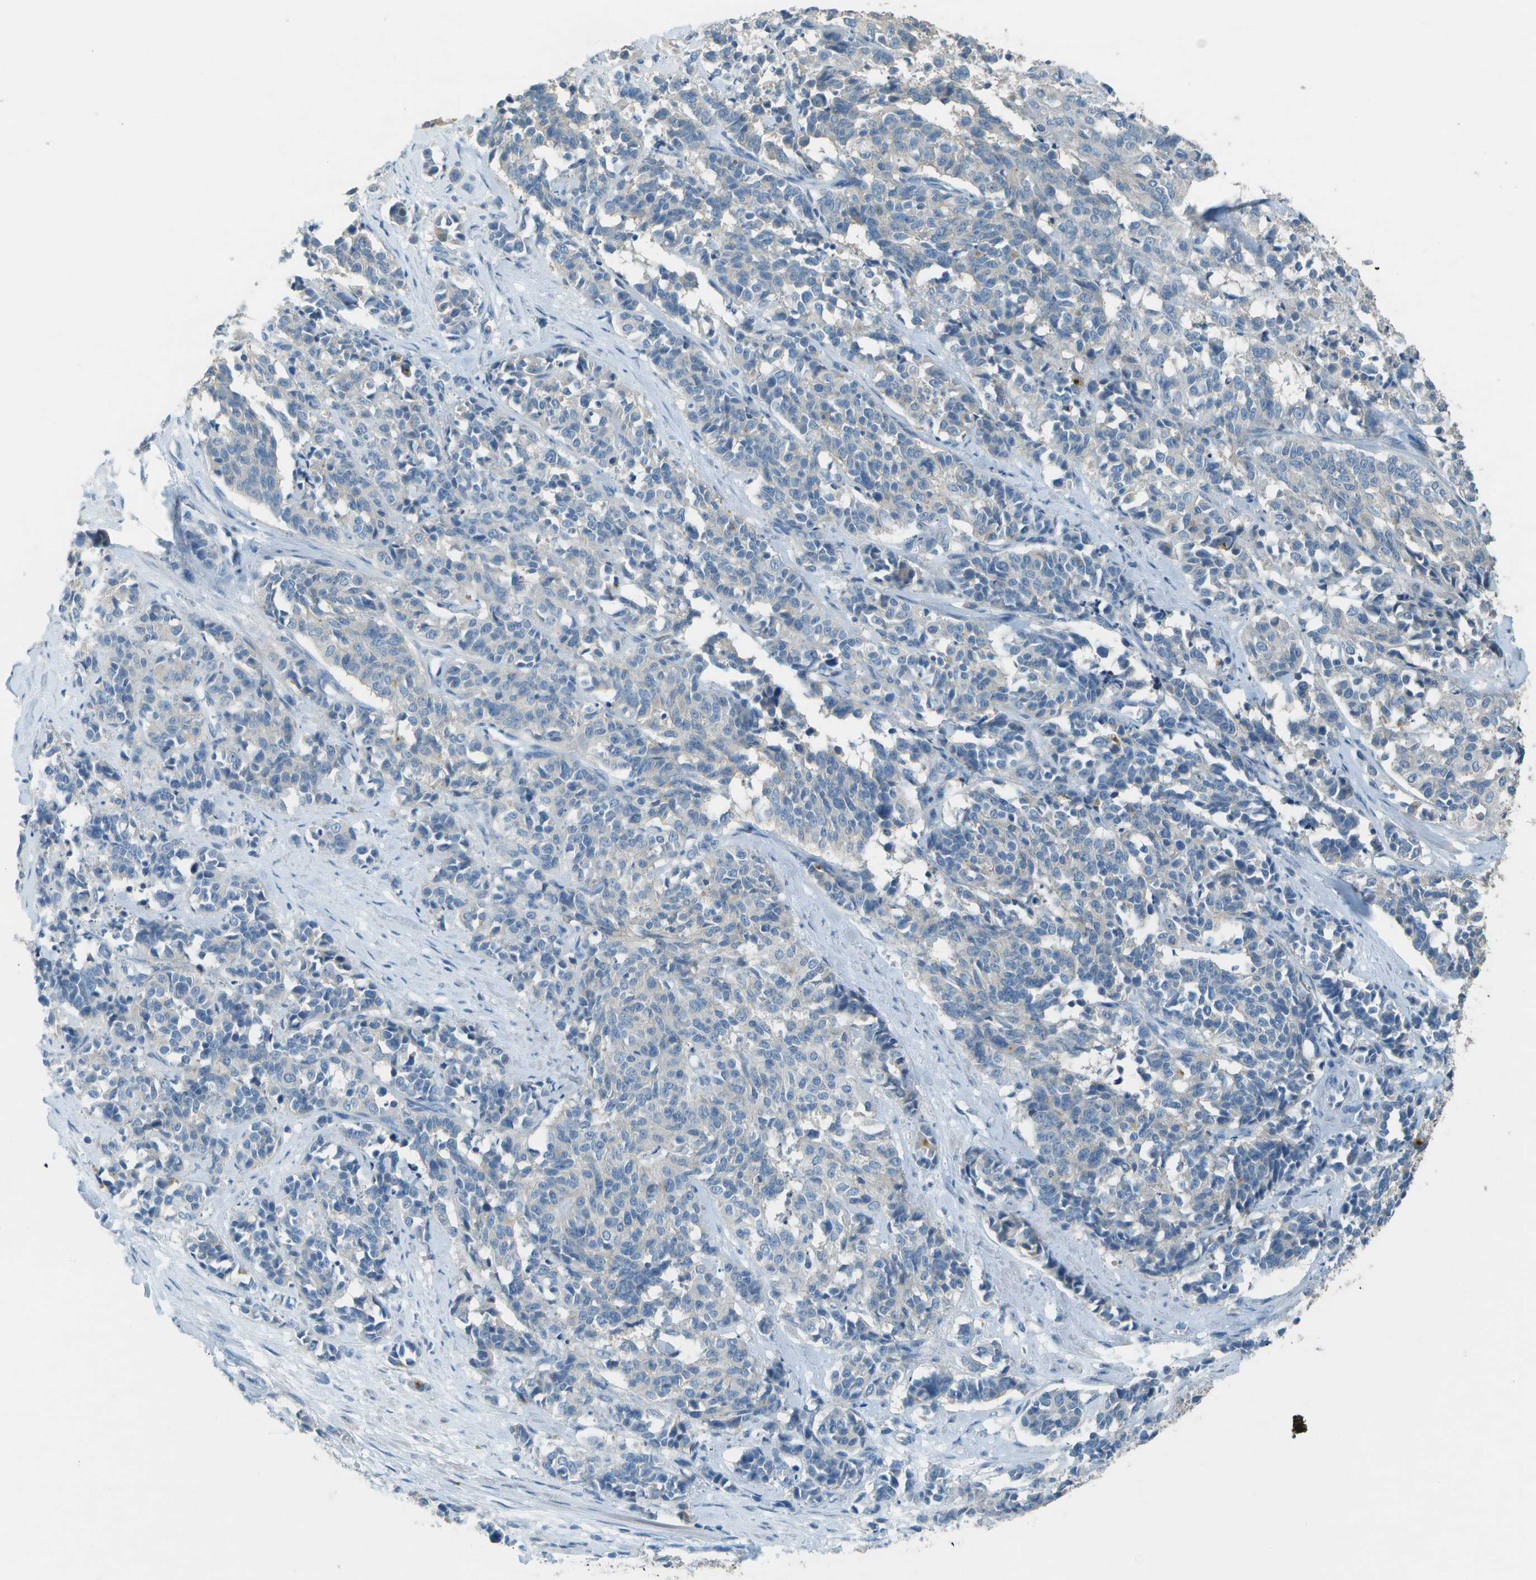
{"staining": {"intensity": "negative", "quantity": "none", "location": "none"}, "tissue": "cervical cancer", "cell_type": "Tumor cells", "image_type": "cancer", "snomed": [{"axis": "morphology", "description": "Squamous cell carcinoma, NOS"}, {"axis": "topography", "description": "Cervix"}], "caption": "Tumor cells show no significant protein staining in cervical squamous cell carcinoma. (Stains: DAB immunohistochemistry with hematoxylin counter stain, Microscopy: brightfield microscopy at high magnification).", "gene": "LGI2", "patient": {"sex": "female", "age": 35}}